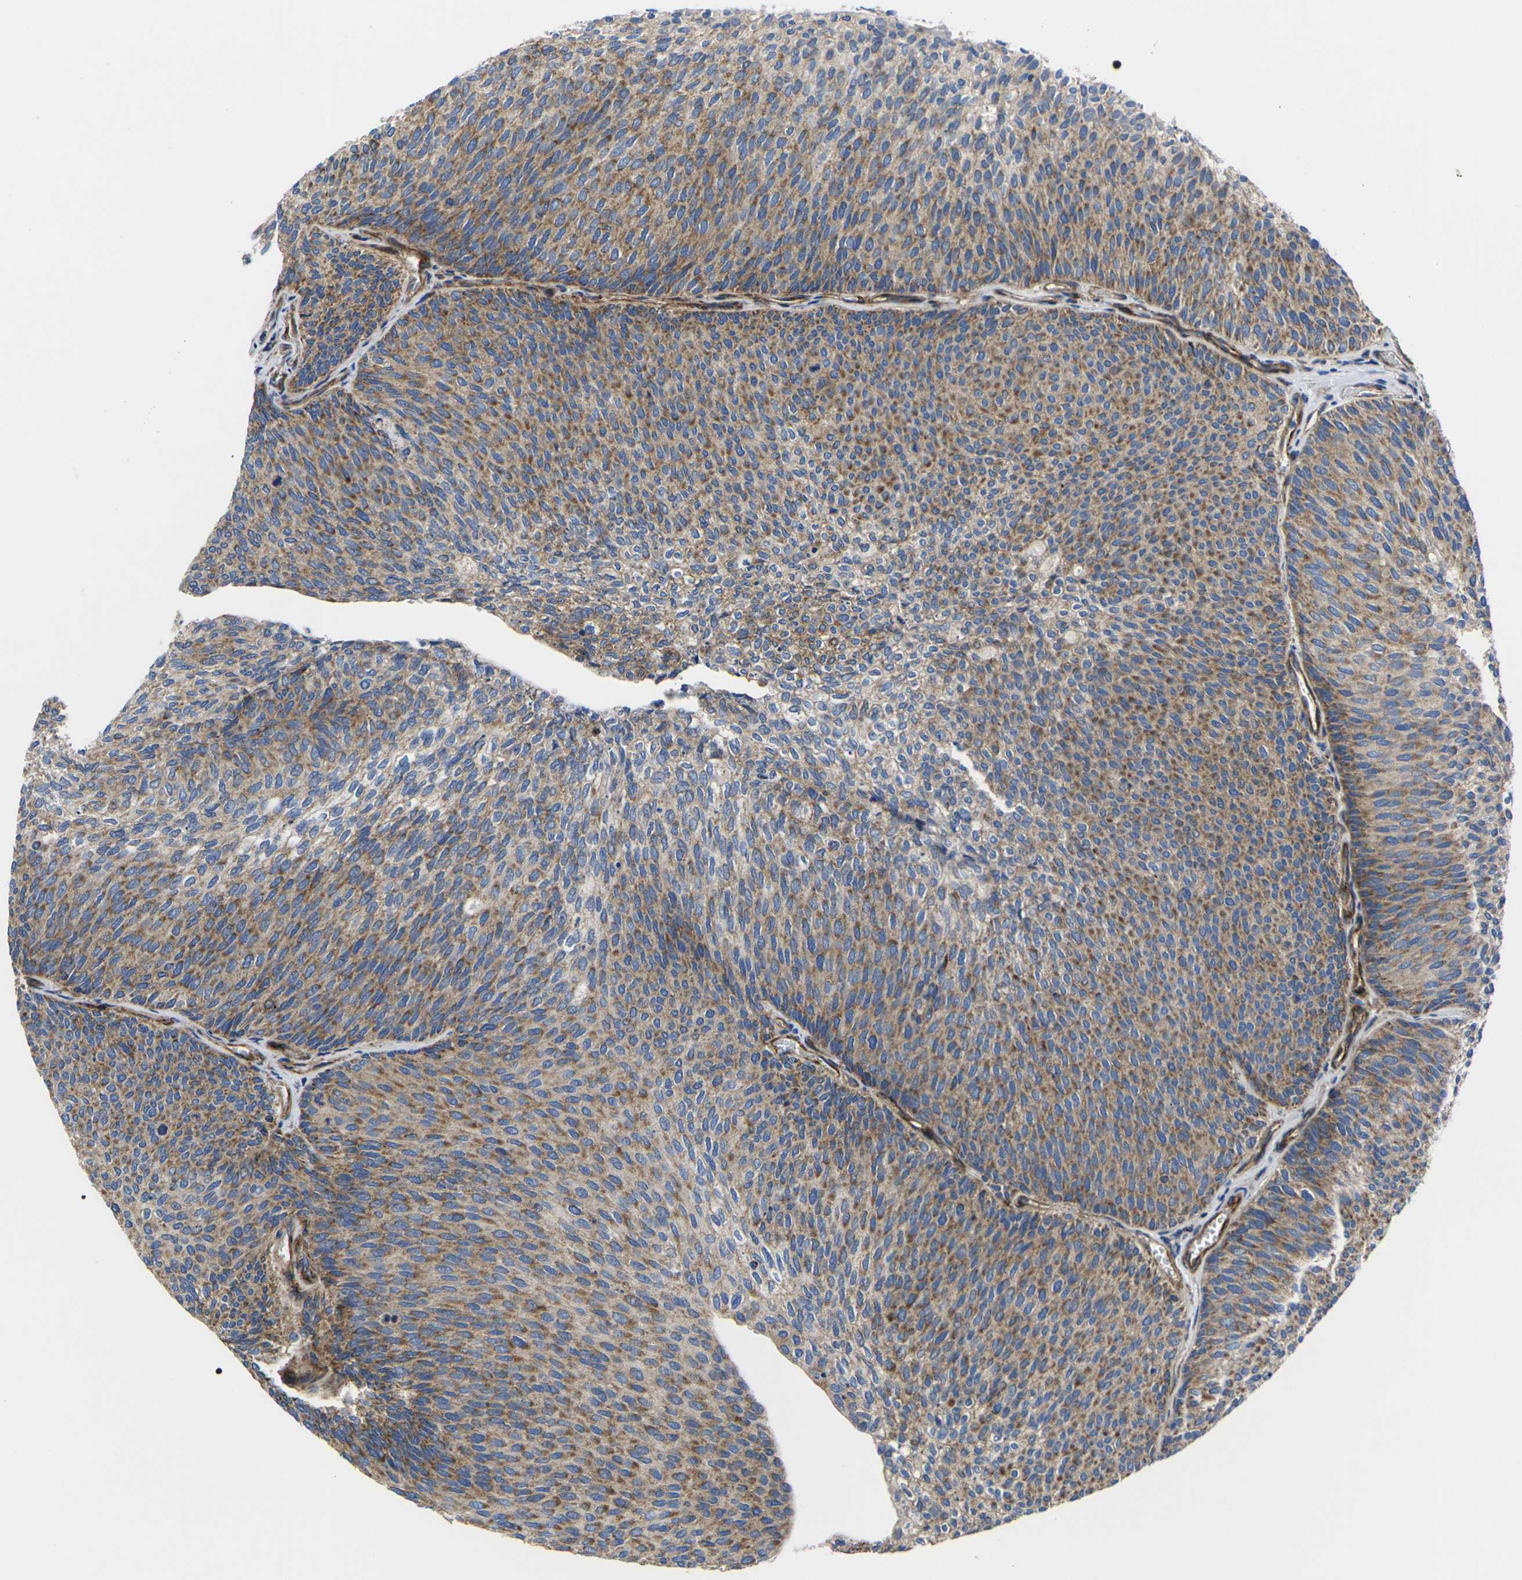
{"staining": {"intensity": "moderate", "quantity": ">75%", "location": "cytoplasmic/membranous"}, "tissue": "urothelial cancer", "cell_type": "Tumor cells", "image_type": "cancer", "snomed": [{"axis": "morphology", "description": "Urothelial carcinoma, Low grade"}, {"axis": "topography", "description": "Urinary bladder"}], "caption": "Tumor cells demonstrate medium levels of moderate cytoplasmic/membranous staining in approximately >75% of cells in urothelial carcinoma (low-grade).", "gene": "GPR4", "patient": {"sex": "female", "age": 79}}